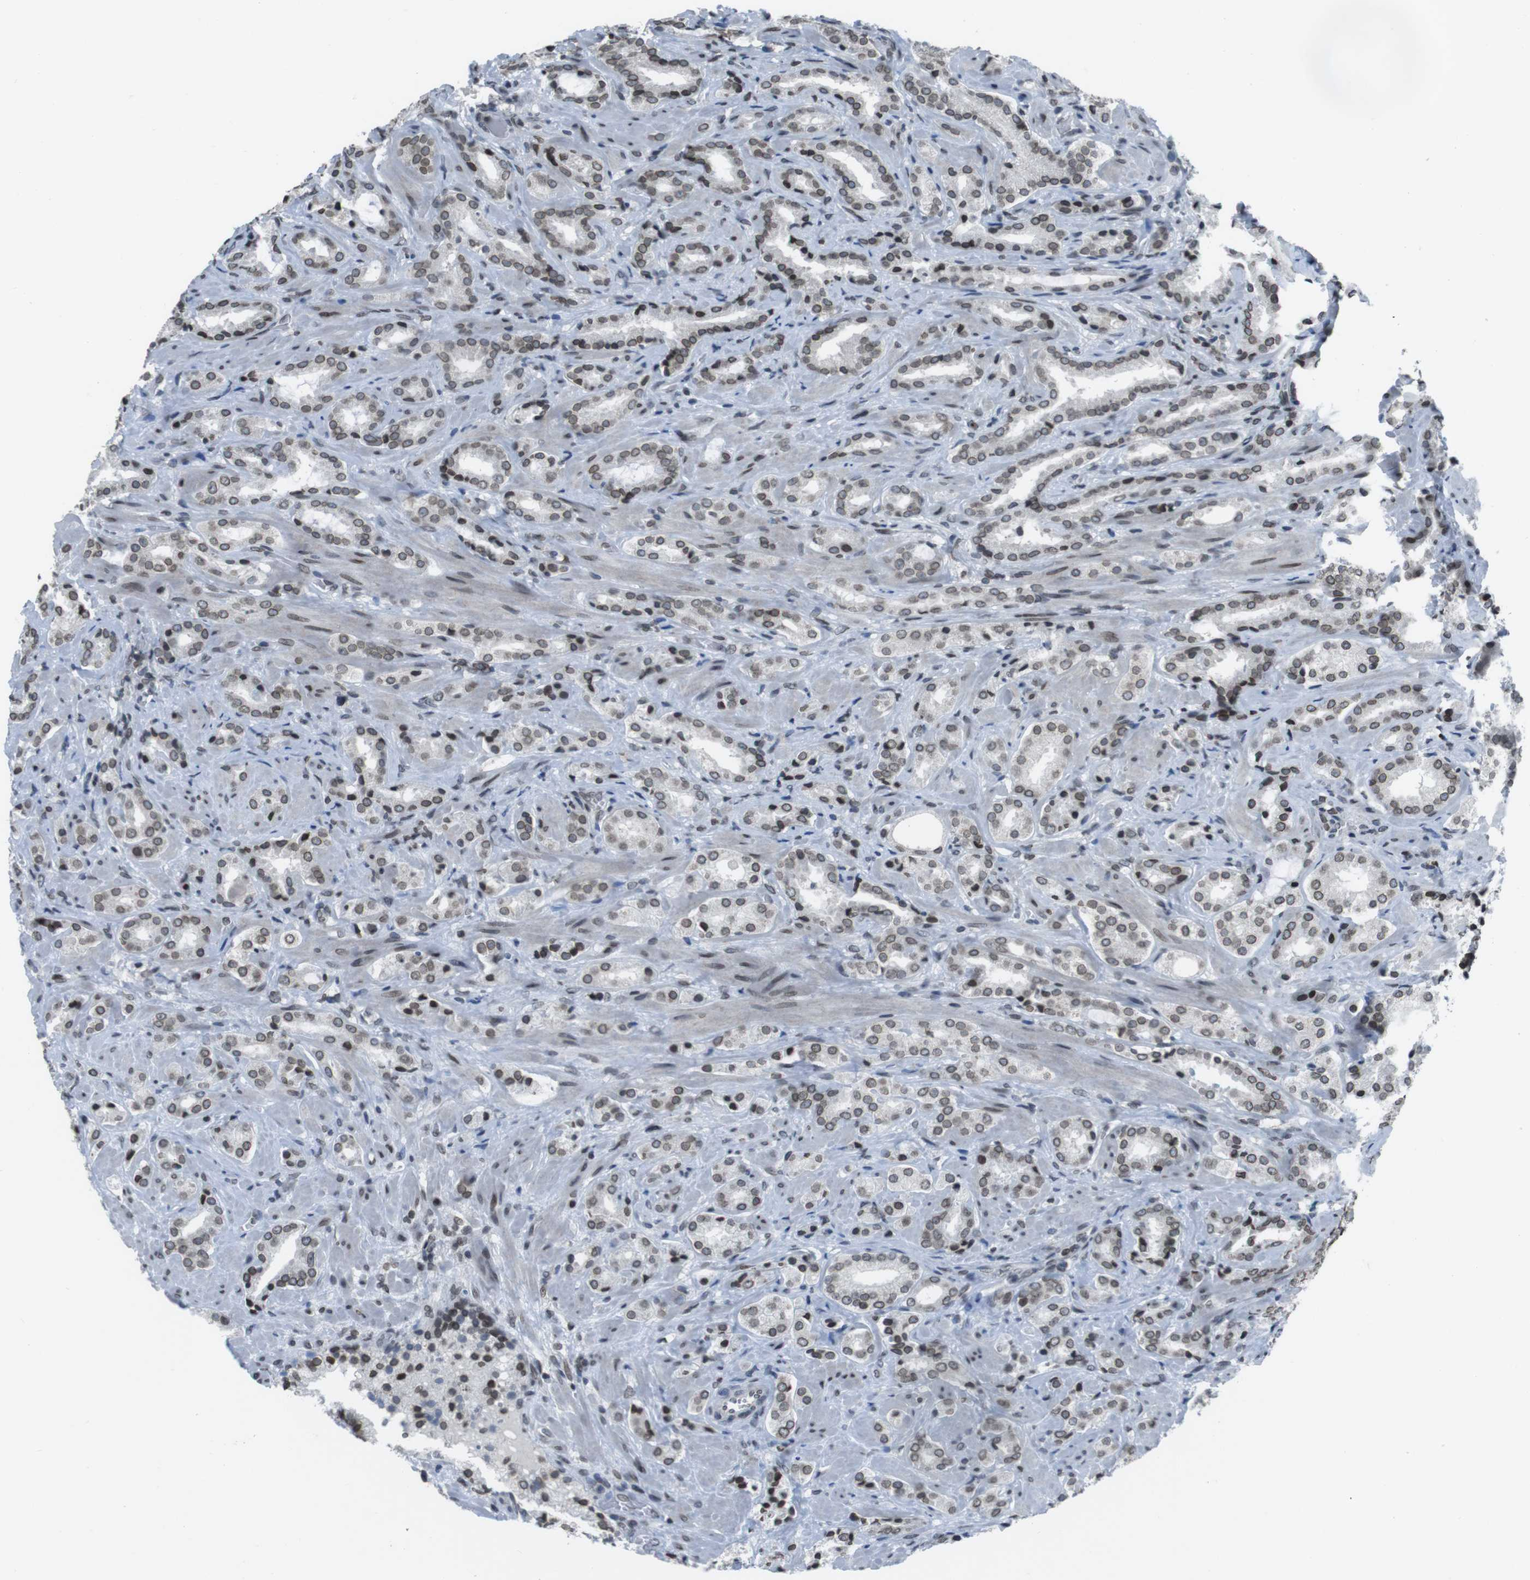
{"staining": {"intensity": "moderate", "quantity": ">75%", "location": "cytoplasmic/membranous,nuclear"}, "tissue": "prostate cancer", "cell_type": "Tumor cells", "image_type": "cancer", "snomed": [{"axis": "morphology", "description": "Adenocarcinoma, High grade"}, {"axis": "topography", "description": "Prostate"}], "caption": "A medium amount of moderate cytoplasmic/membranous and nuclear positivity is appreciated in about >75% of tumor cells in prostate high-grade adenocarcinoma tissue.", "gene": "MAD1L1", "patient": {"sex": "male", "age": 64}}